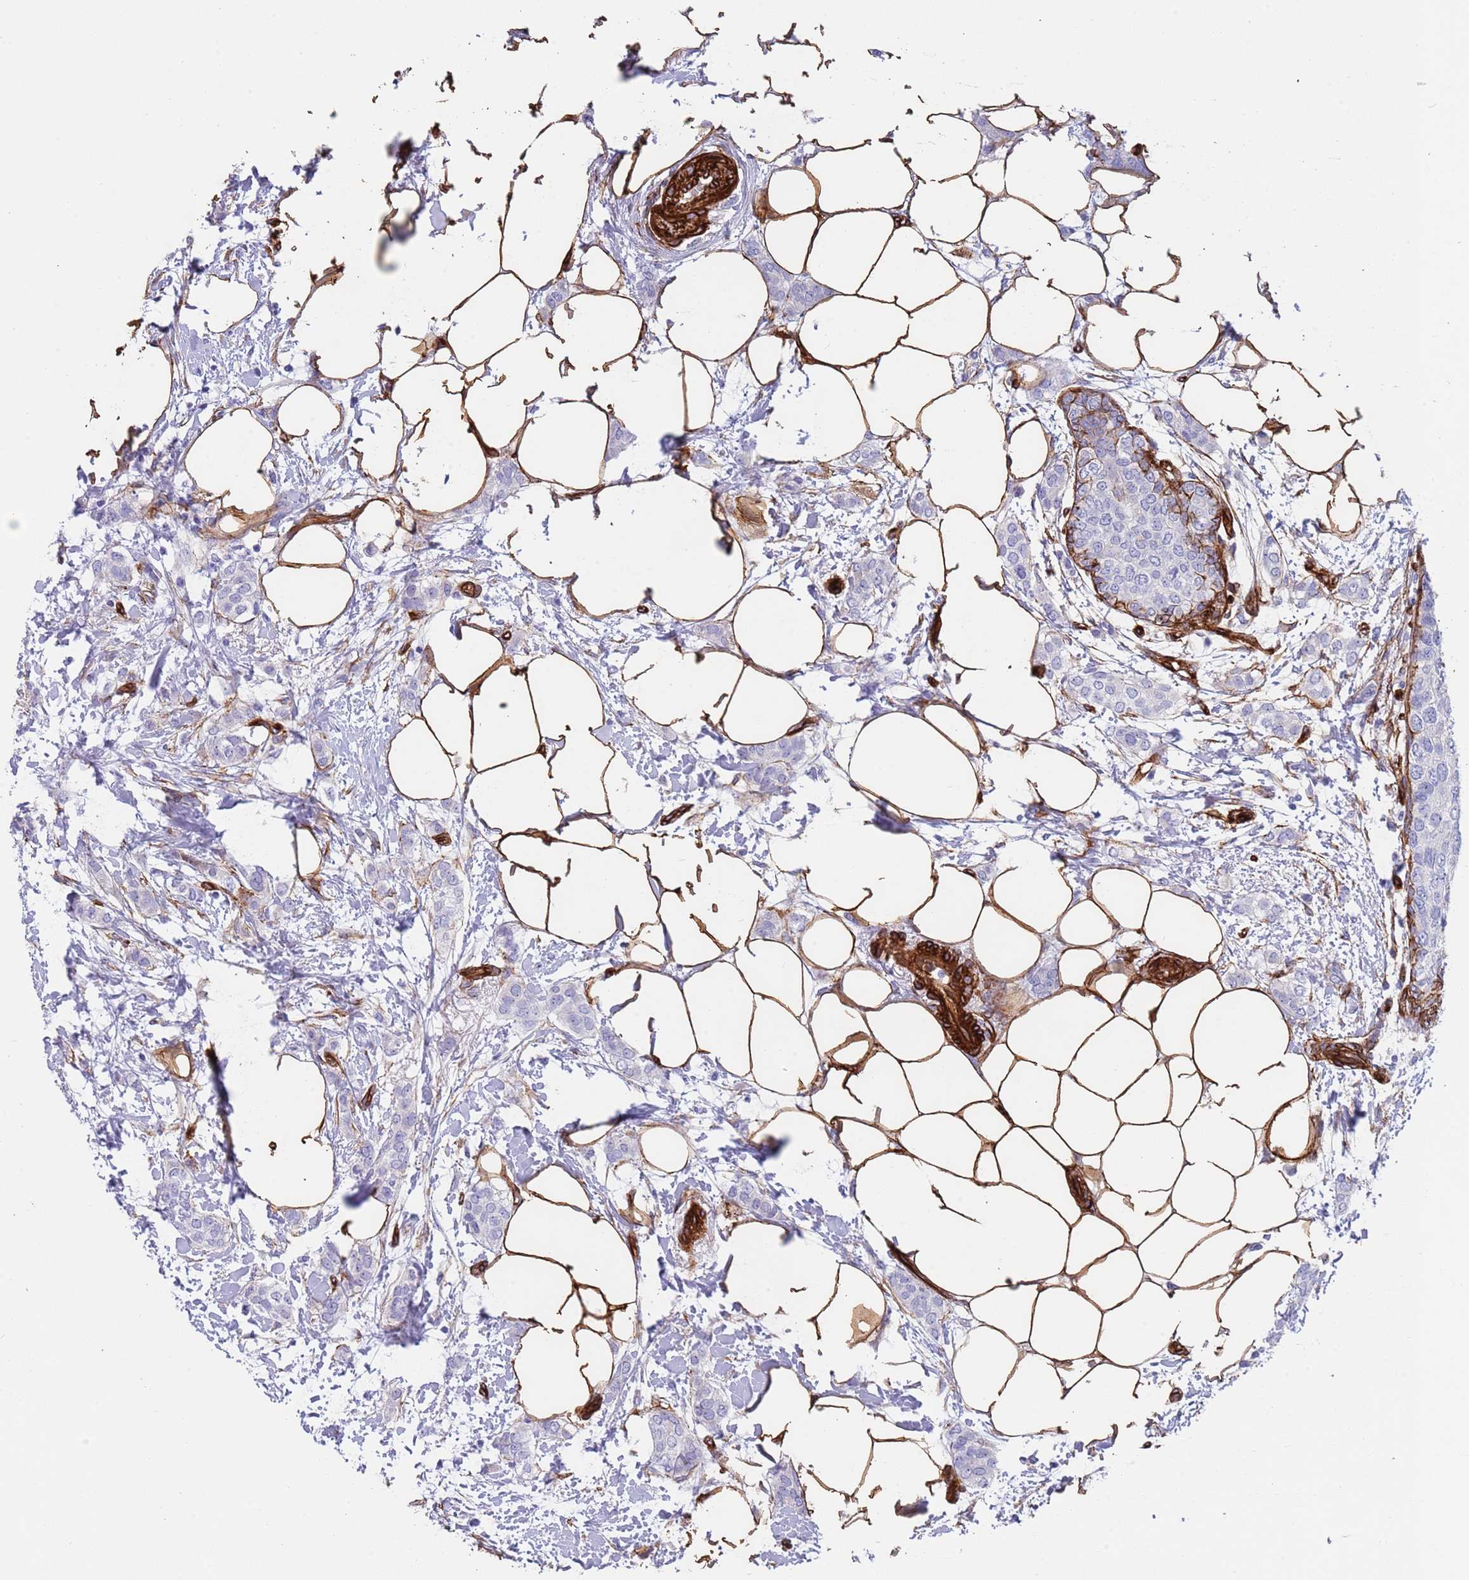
{"staining": {"intensity": "negative", "quantity": "none", "location": "none"}, "tissue": "breast cancer", "cell_type": "Tumor cells", "image_type": "cancer", "snomed": [{"axis": "morphology", "description": "Duct carcinoma"}, {"axis": "topography", "description": "Breast"}], "caption": "The image demonstrates no staining of tumor cells in invasive ductal carcinoma (breast). (DAB immunohistochemistry (IHC) with hematoxylin counter stain).", "gene": "CAV2", "patient": {"sex": "female", "age": 72}}